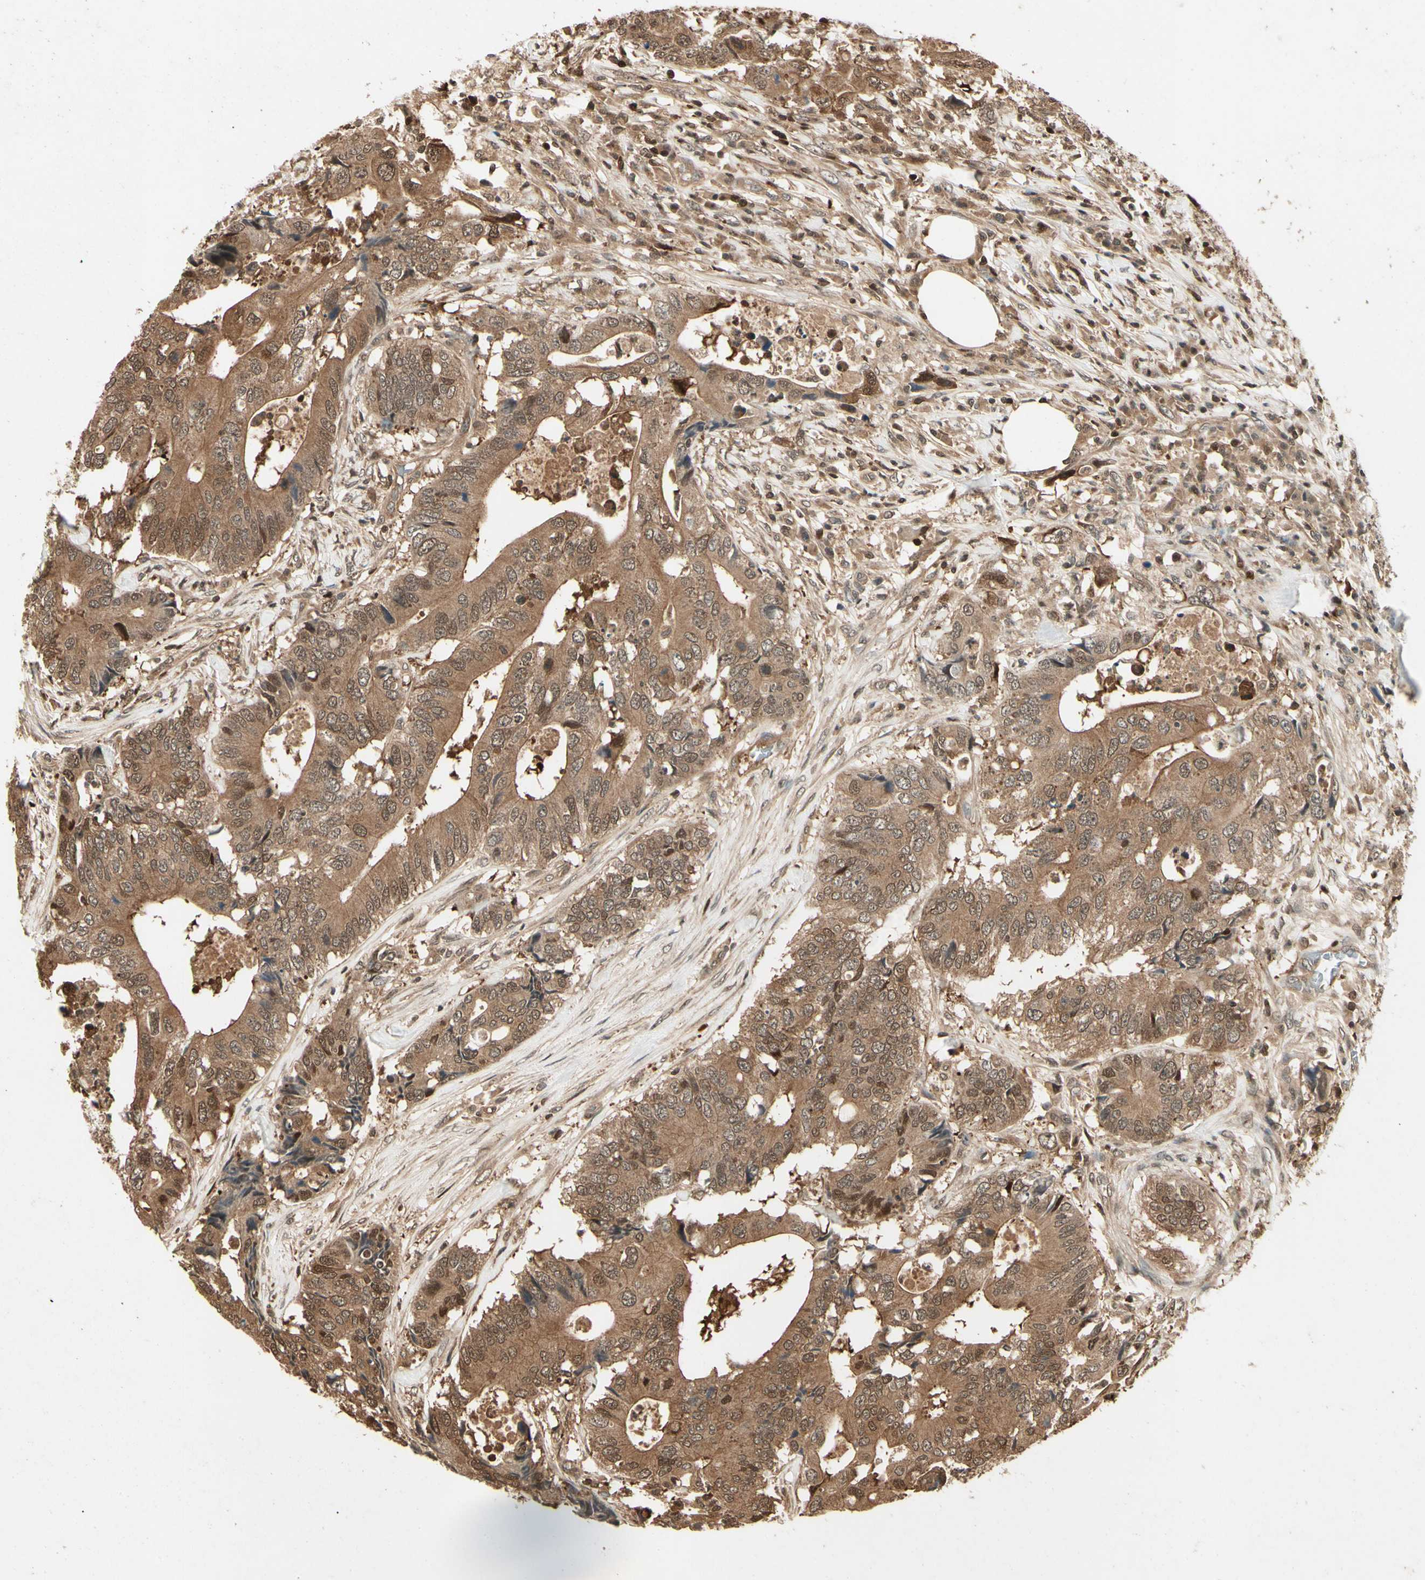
{"staining": {"intensity": "strong", "quantity": ">75%", "location": "cytoplasmic/membranous,nuclear"}, "tissue": "colorectal cancer", "cell_type": "Tumor cells", "image_type": "cancer", "snomed": [{"axis": "morphology", "description": "Adenocarcinoma, NOS"}, {"axis": "topography", "description": "Colon"}], "caption": "A high-resolution image shows immunohistochemistry (IHC) staining of adenocarcinoma (colorectal), which shows strong cytoplasmic/membranous and nuclear expression in approximately >75% of tumor cells. The staining is performed using DAB (3,3'-diaminobenzidine) brown chromogen to label protein expression. The nuclei are counter-stained blue using hematoxylin.", "gene": "YWHAQ", "patient": {"sex": "male", "age": 71}}